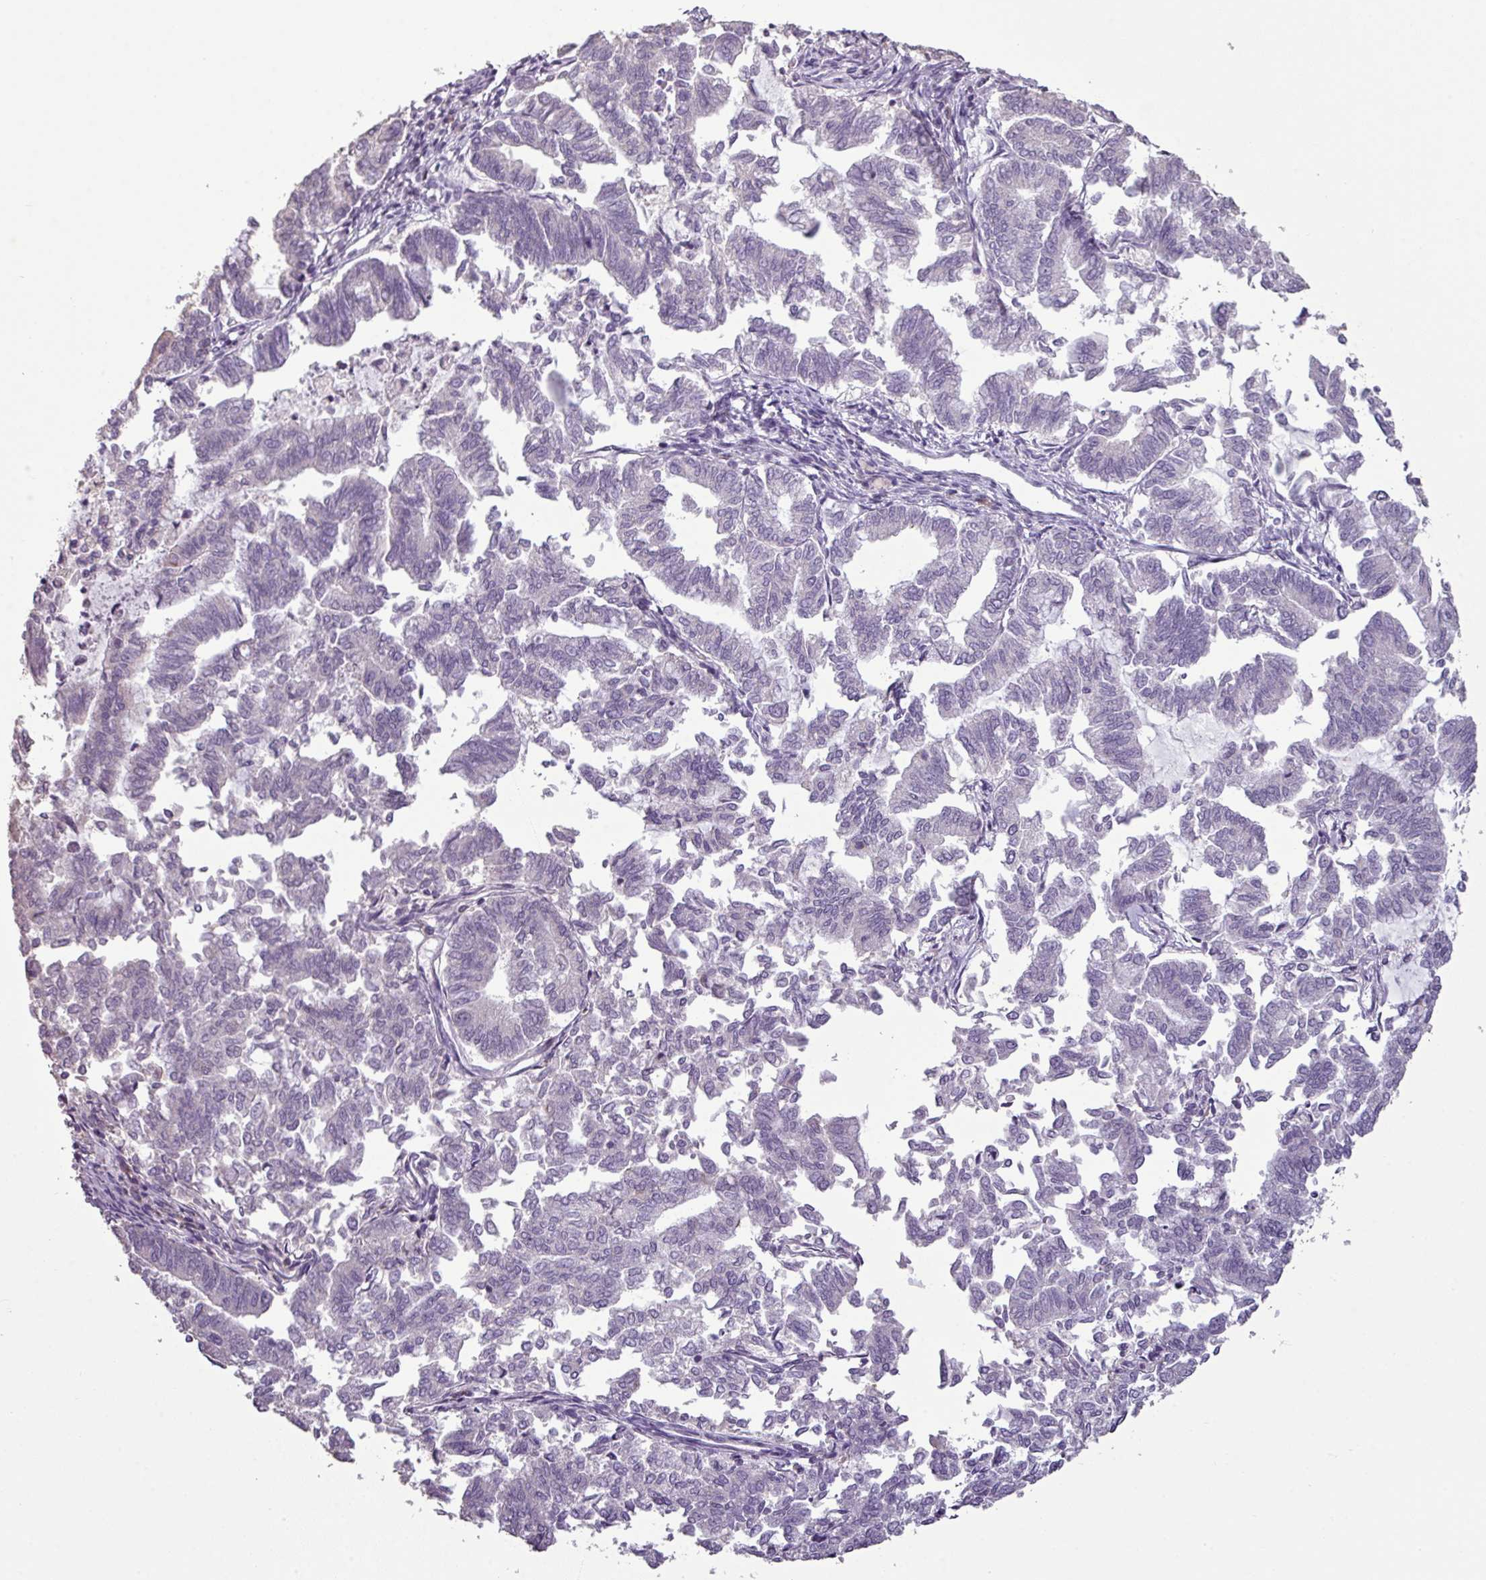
{"staining": {"intensity": "negative", "quantity": "none", "location": "none"}, "tissue": "endometrial cancer", "cell_type": "Tumor cells", "image_type": "cancer", "snomed": [{"axis": "morphology", "description": "Adenocarcinoma, NOS"}, {"axis": "topography", "description": "Endometrium"}], "caption": "The micrograph displays no staining of tumor cells in endometrial cancer.", "gene": "LY9", "patient": {"sex": "female", "age": 79}}